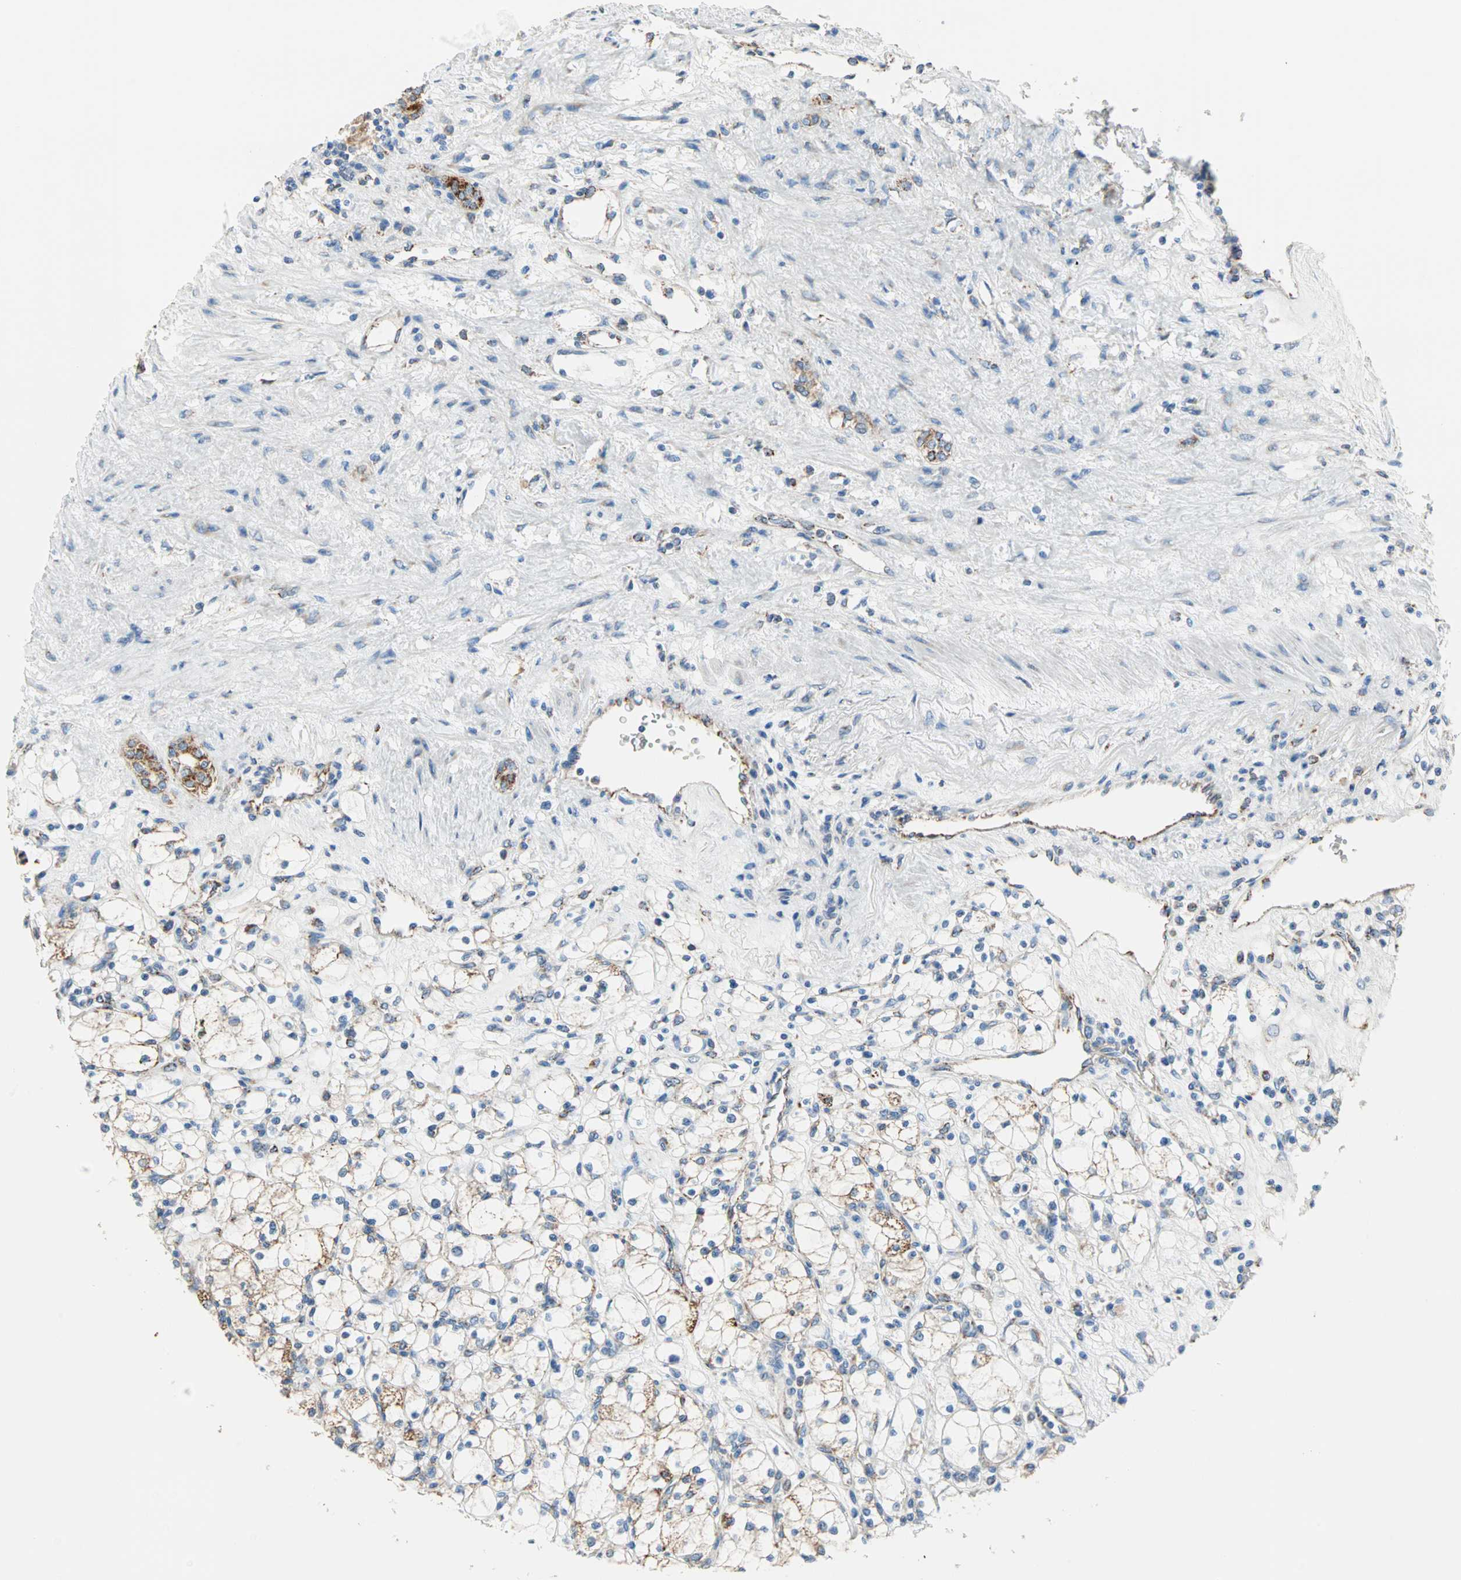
{"staining": {"intensity": "moderate", "quantity": "<25%", "location": "cytoplasmic/membranous"}, "tissue": "renal cancer", "cell_type": "Tumor cells", "image_type": "cancer", "snomed": [{"axis": "morphology", "description": "Adenocarcinoma, NOS"}, {"axis": "topography", "description": "Kidney"}], "caption": "Protein staining displays moderate cytoplasmic/membranous staining in about <25% of tumor cells in renal cancer (adenocarcinoma).", "gene": "TST", "patient": {"sex": "female", "age": 83}}